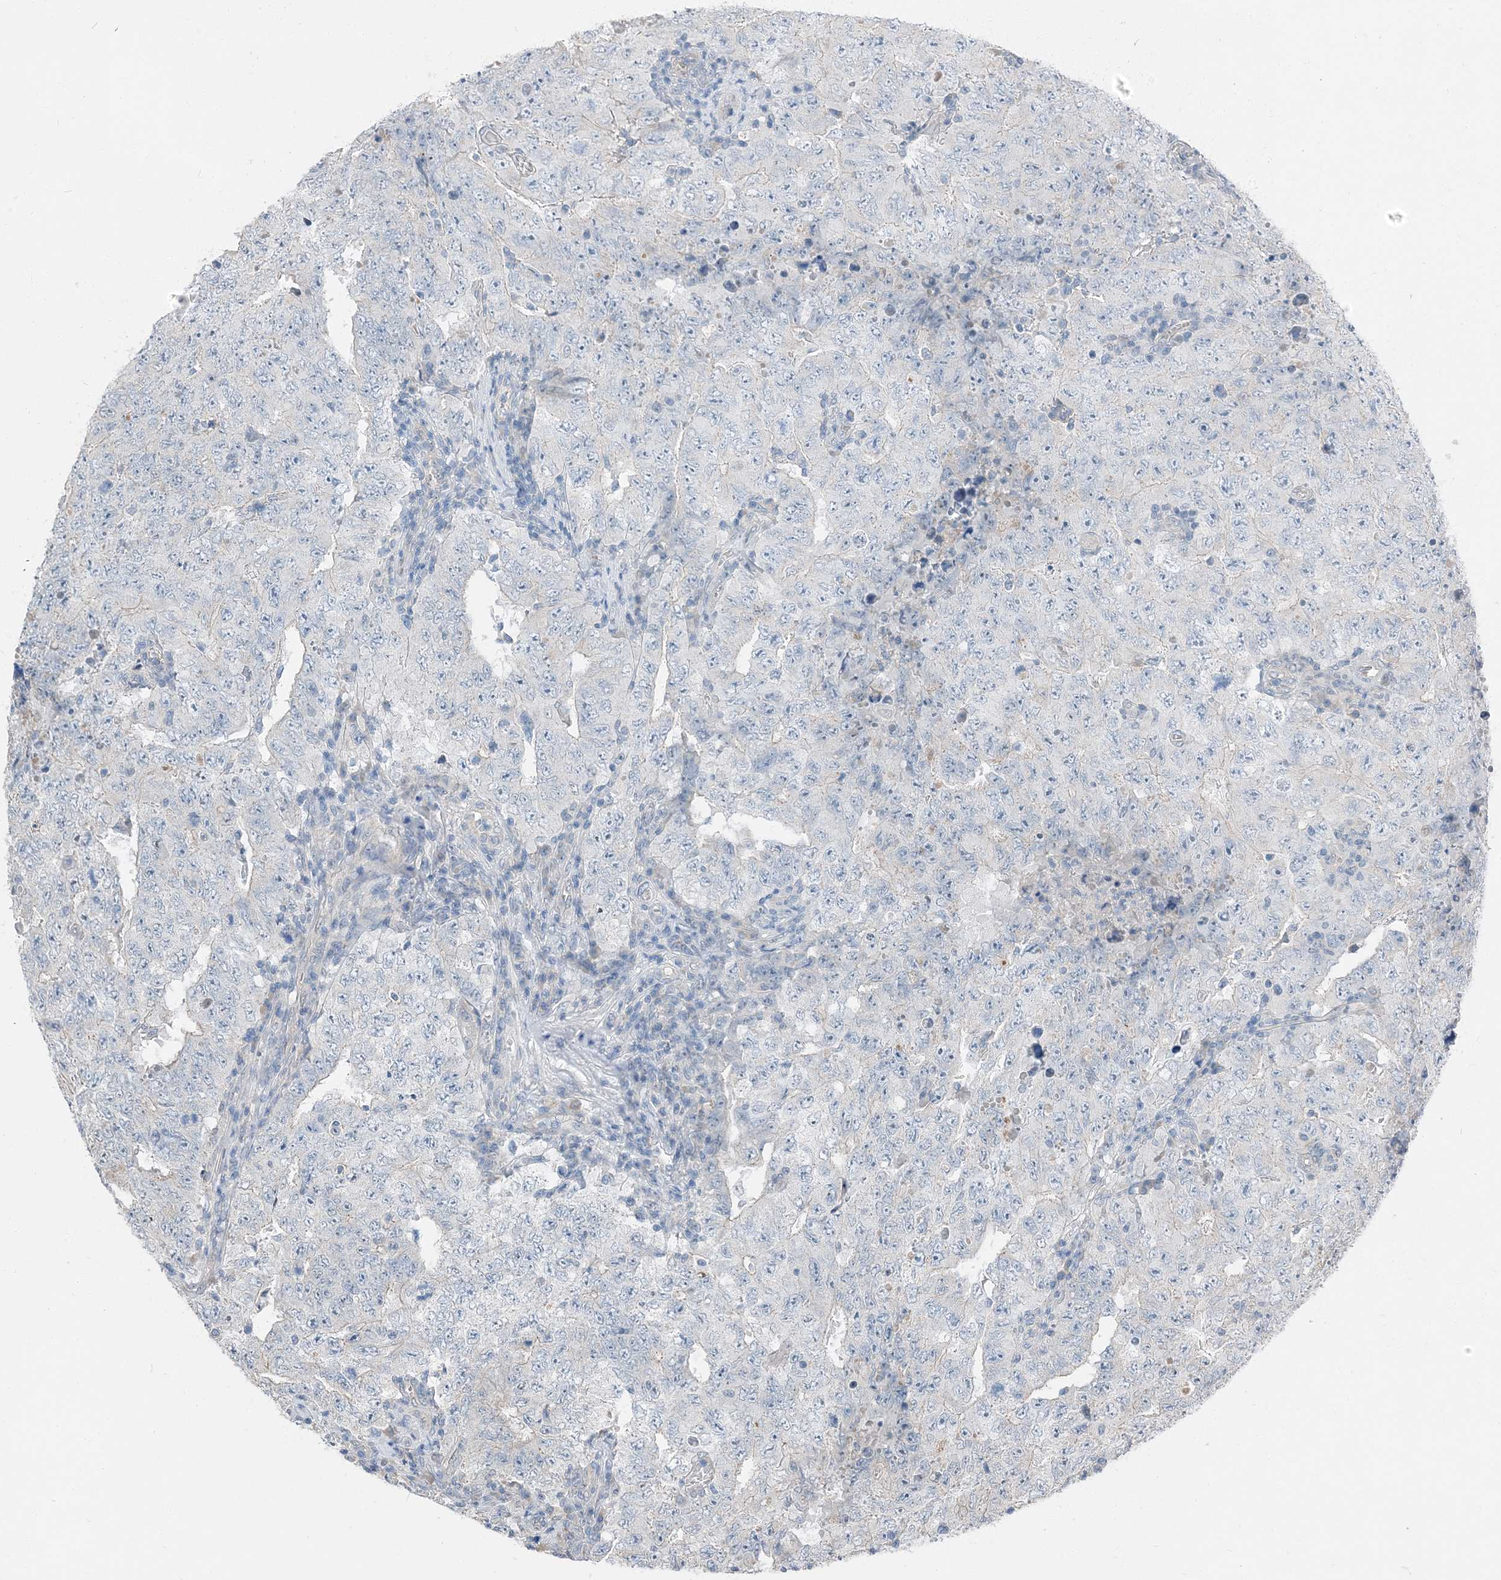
{"staining": {"intensity": "negative", "quantity": "none", "location": "none"}, "tissue": "testis cancer", "cell_type": "Tumor cells", "image_type": "cancer", "snomed": [{"axis": "morphology", "description": "Carcinoma, Embryonal, NOS"}, {"axis": "topography", "description": "Testis"}], "caption": "Embryonal carcinoma (testis) stained for a protein using immunohistochemistry (IHC) reveals no expression tumor cells.", "gene": "NCOA7", "patient": {"sex": "male", "age": 26}}